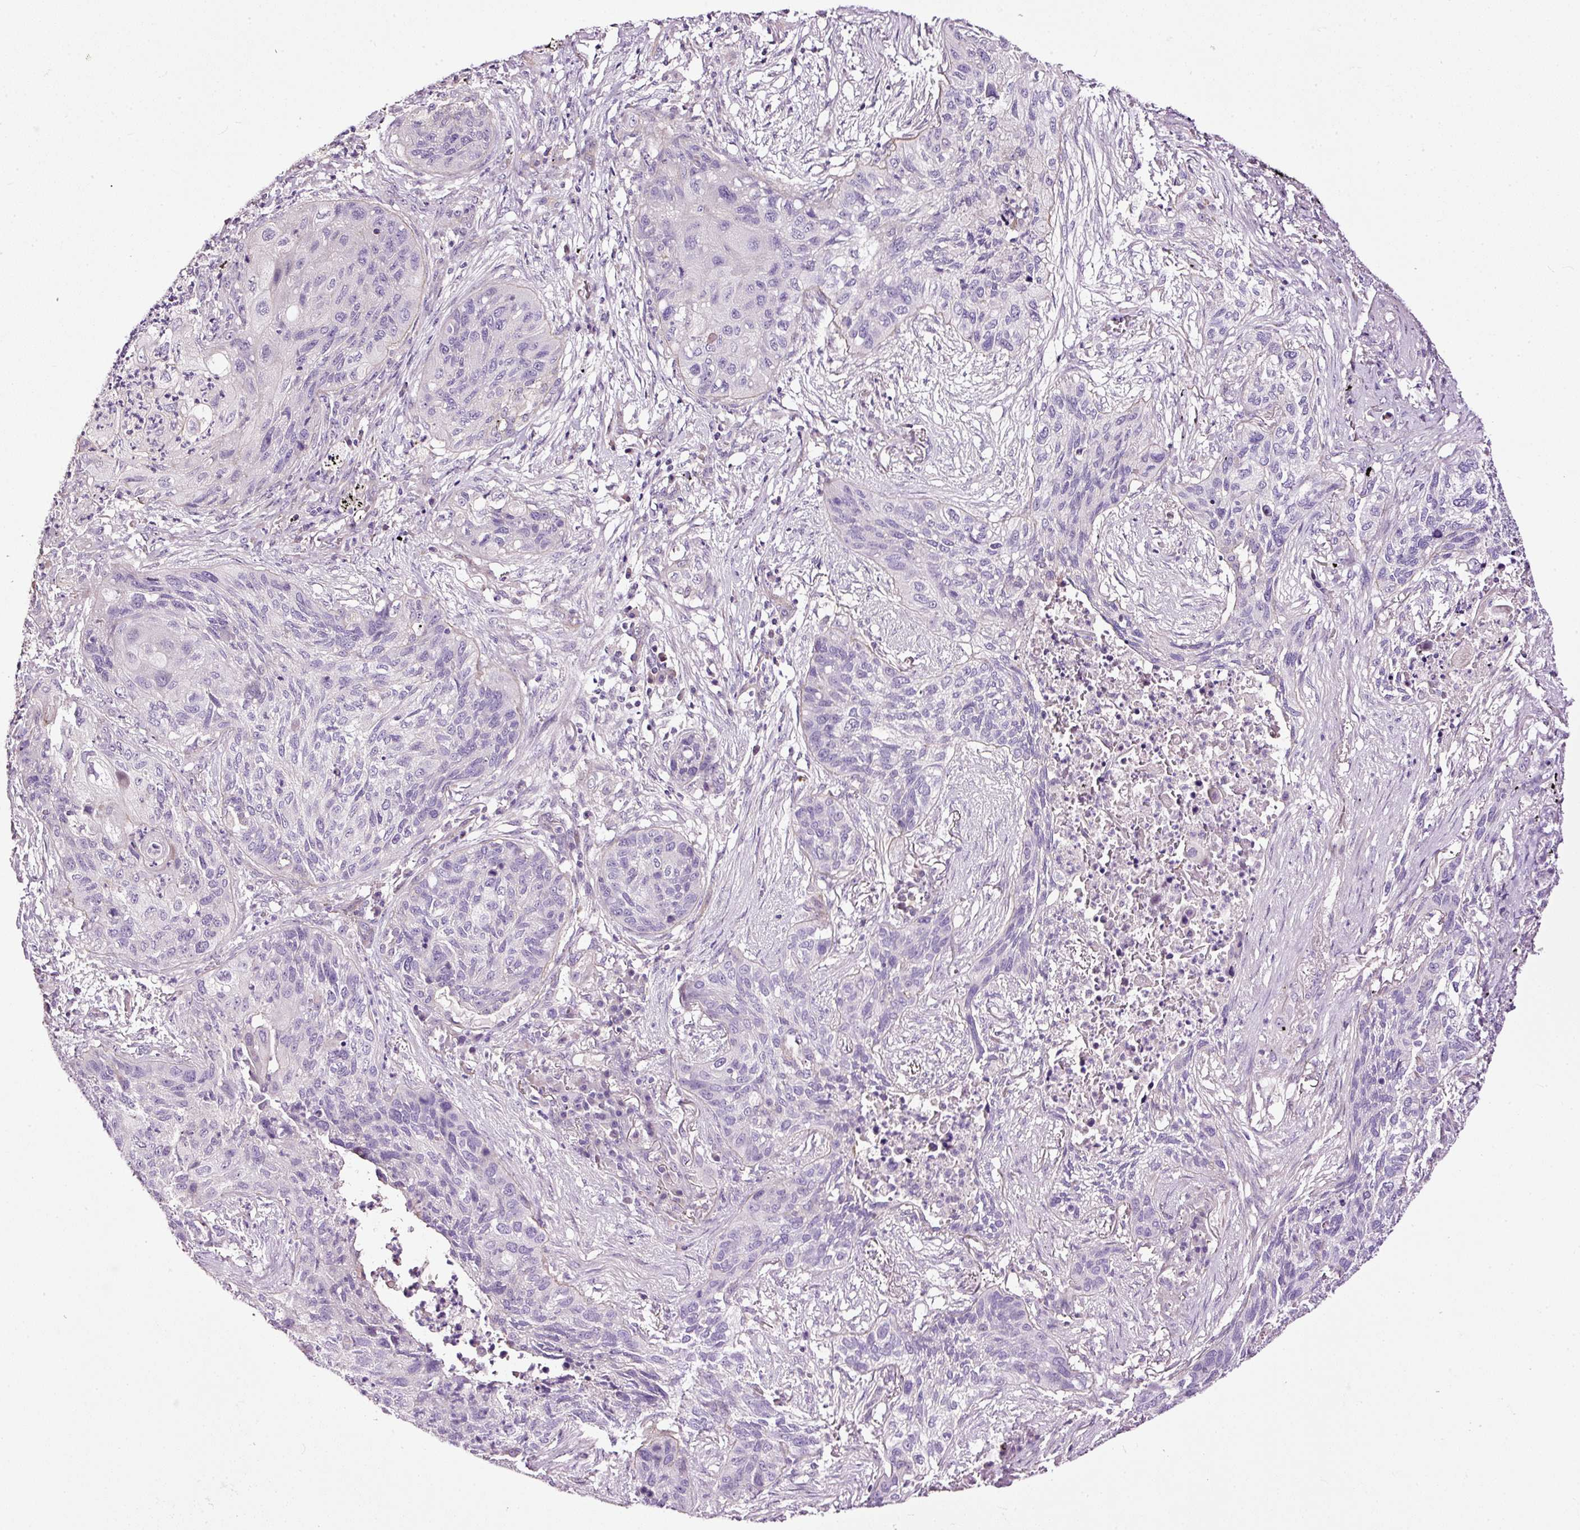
{"staining": {"intensity": "negative", "quantity": "none", "location": "none"}, "tissue": "lung cancer", "cell_type": "Tumor cells", "image_type": "cancer", "snomed": [{"axis": "morphology", "description": "Squamous cell carcinoma, NOS"}, {"axis": "topography", "description": "Lung"}], "caption": "The histopathology image shows no significant positivity in tumor cells of lung cancer. (Brightfield microscopy of DAB (3,3'-diaminobenzidine) IHC at high magnification).", "gene": "USHBP1", "patient": {"sex": "female", "age": 63}}